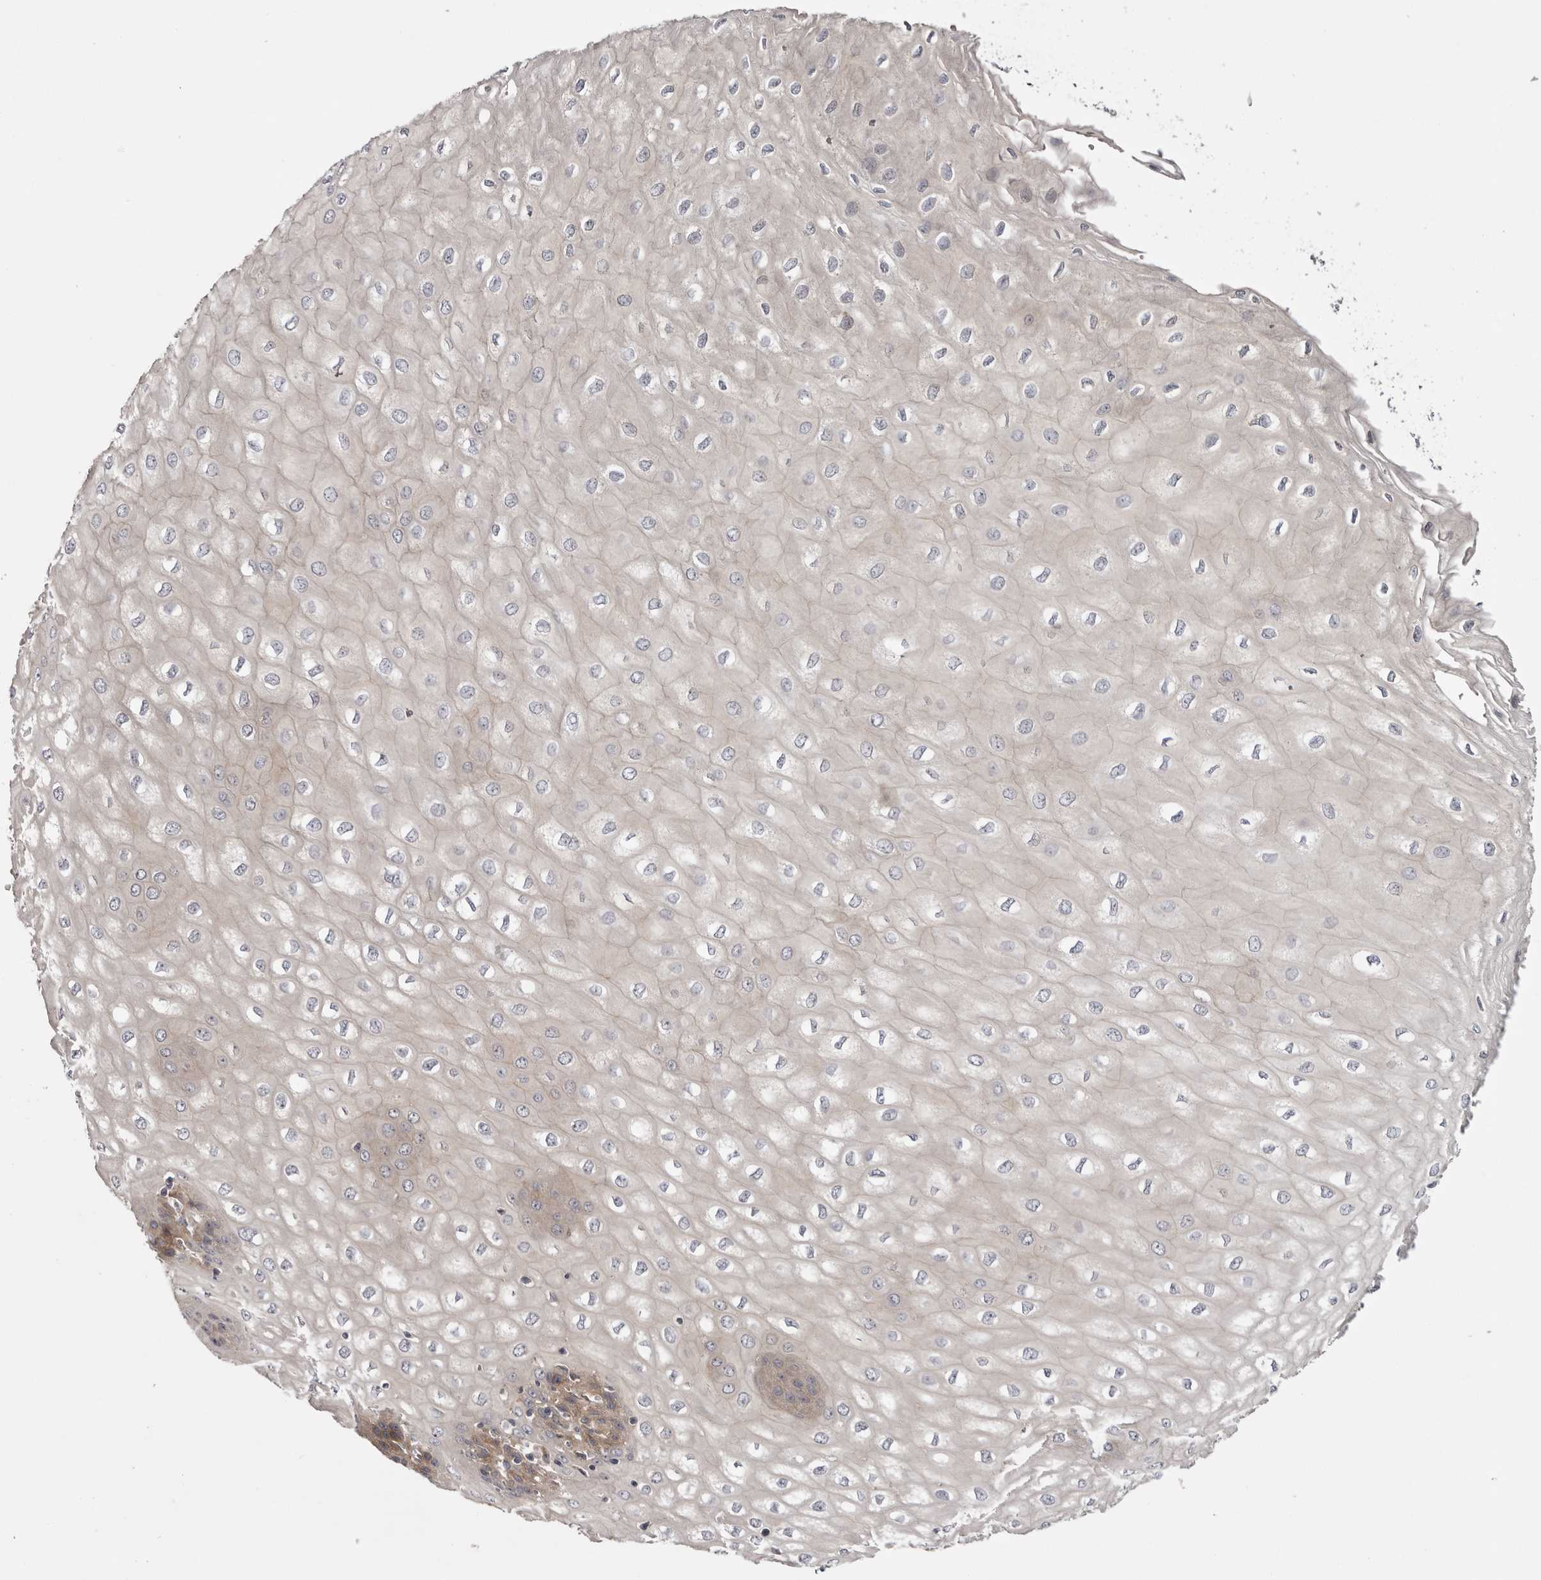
{"staining": {"intensity": "moderate", "quantity": "25%-75%", "location": "cytoplasmic/membranous"}, "tissue": "esophagus", "cell_type": "Squamous epithelial cells", "image_type": "normal", "snomed": [{"axis": "morphology", "description": "Normal tissue, NOS"}, {"axis": "topography", "description": "Esophagus"}], "caption": "High-power microscopy captured an IHC image of unremarkable esophagus, revealing moderate cytoplasmic/membranous positivity in about 25%-75% of squamous epithelial cells.", "gene": "OSBPL9", "patient": {"sex": "male", "age": 60}}